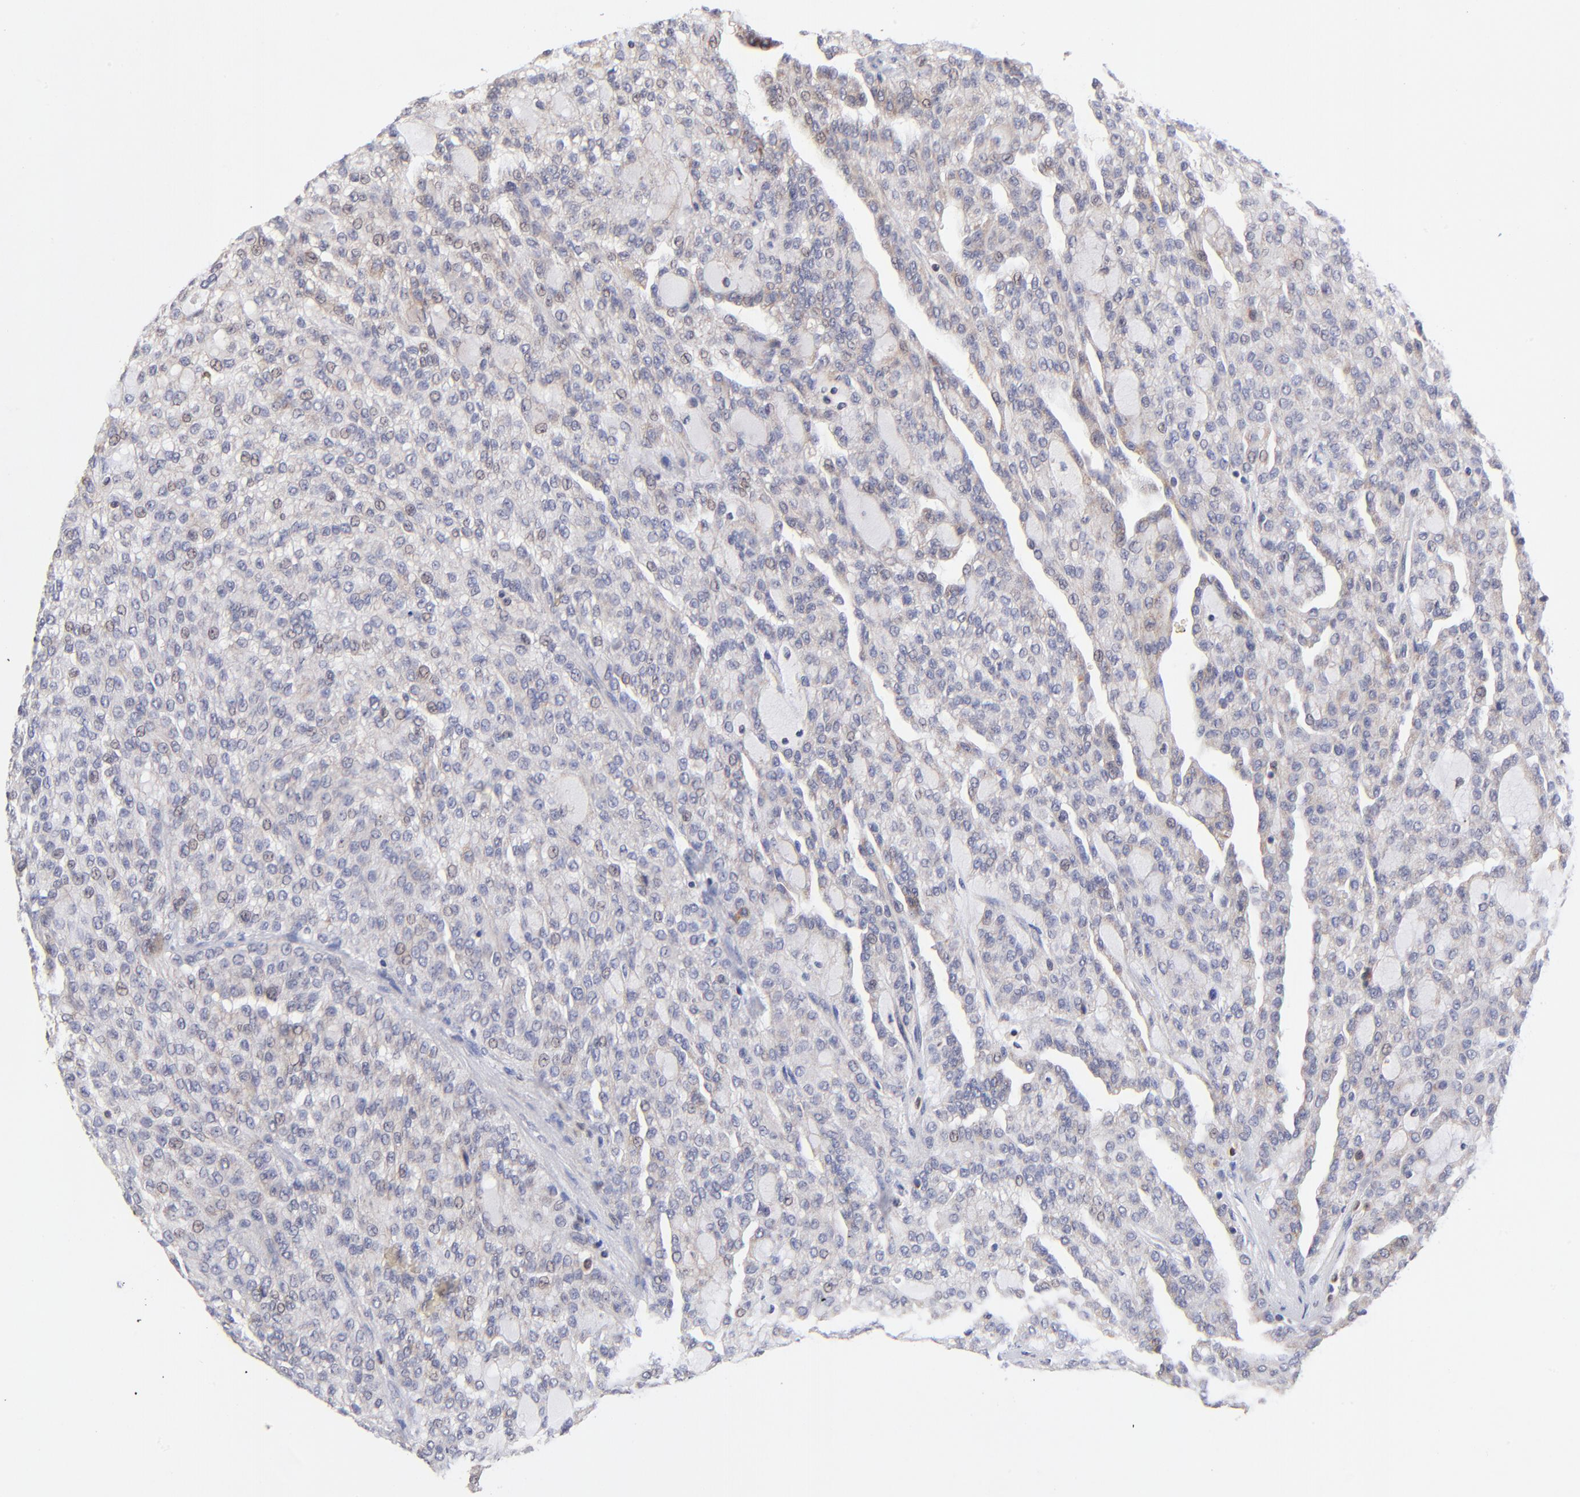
{"staining": {"intensity": "weak", "quantity": "<25%", "location": "cytoplasmic/membranous"}, "tissue": "renal cancer", "cell_type": "Tumor cells", "image_type": "cancer", "snomed": [{"axis": "morphology", "description": "Adenocarcinoma, NOS"}, {"axis": "topography", "description": "Kidney"}], "caption": "Renal cancer stained for a protein using IHC reveals no staining tumor cells.", "gene": "FBXL12", "patient": {"sex": "male", "age": 63}}